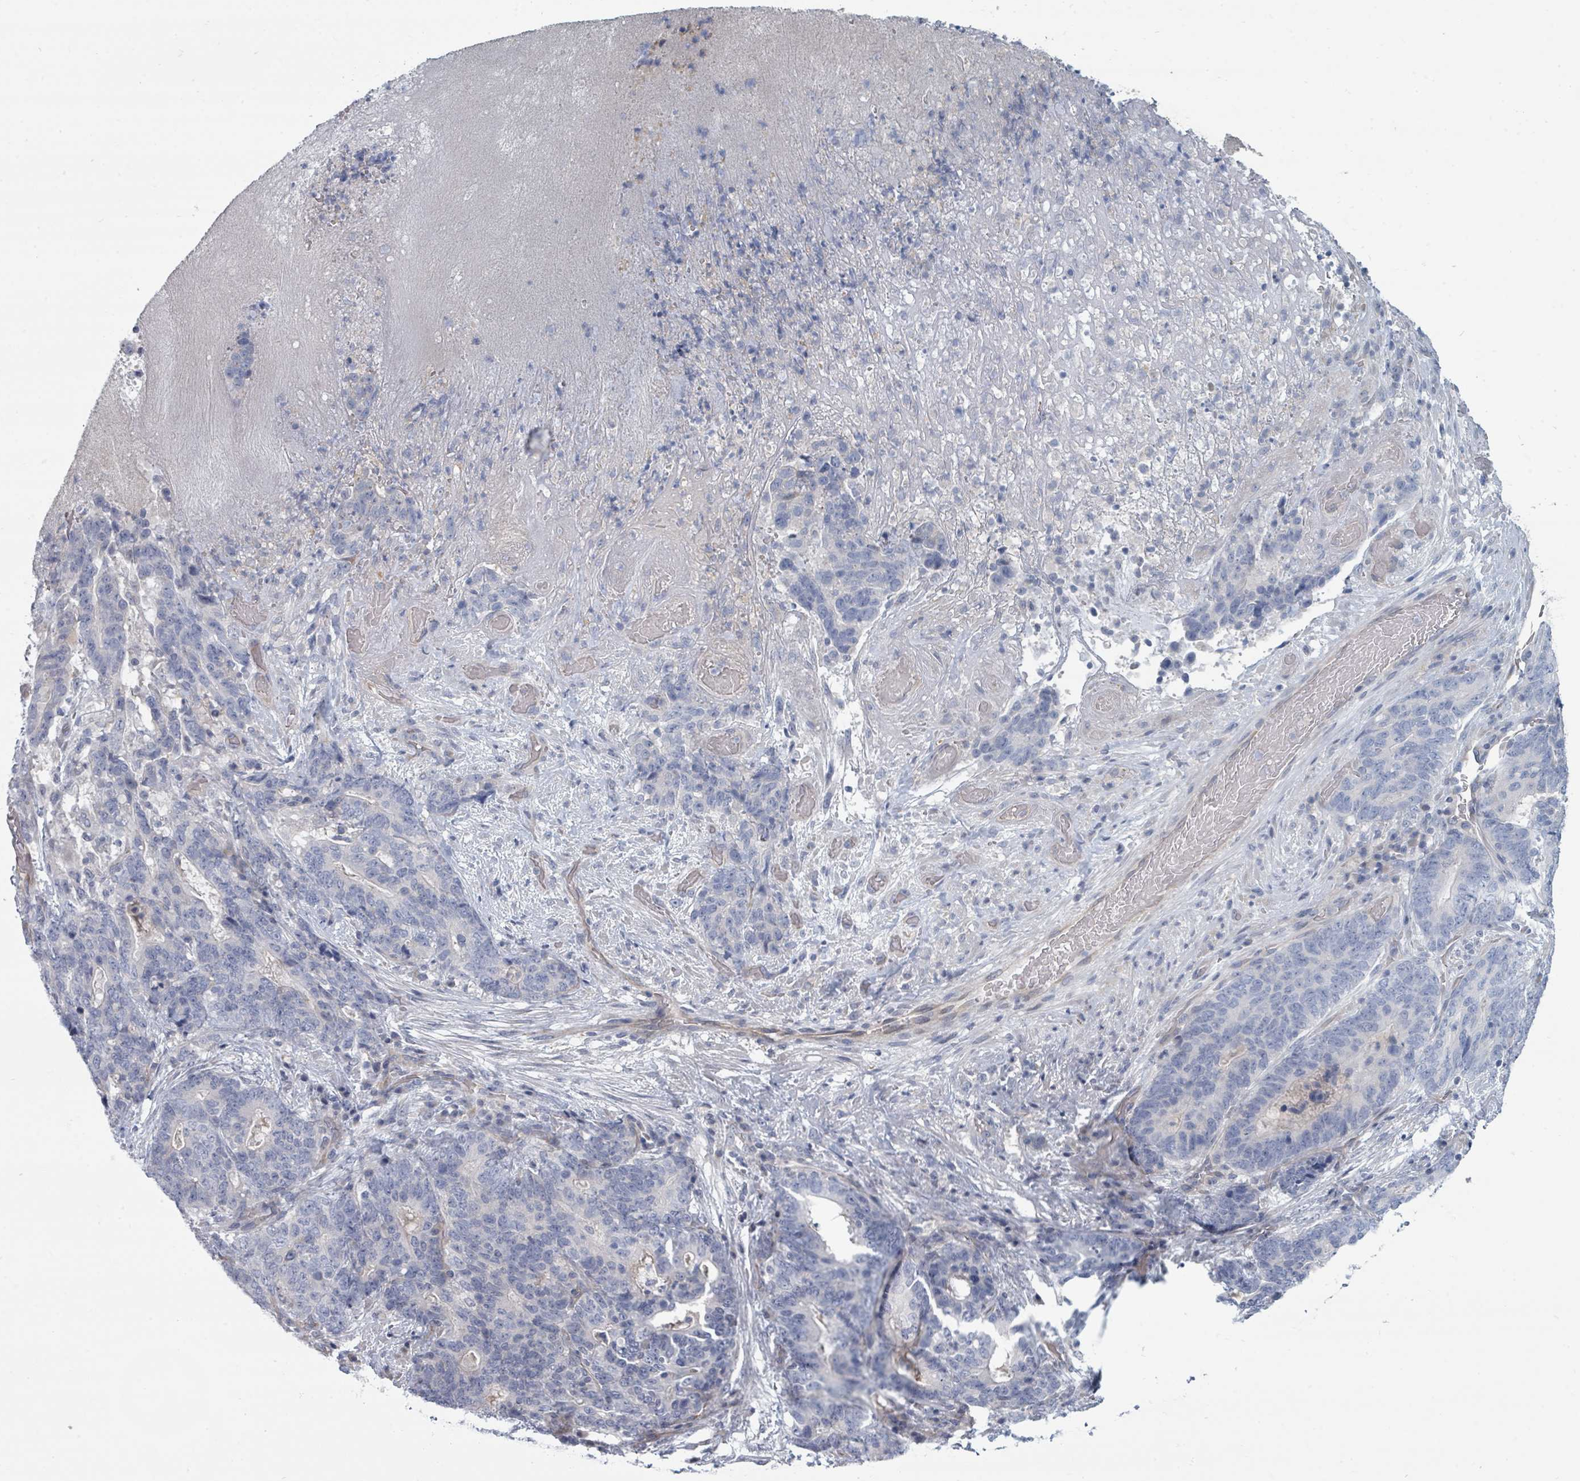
{"staining": {"intensity": "negative", "quantity": "none", "location": "none"}, "tissue": "stomach cancer", "cell_type": "Tumor cells", "image_type": "cancer", "snomed": [{"axis": "morphology", "description": "Normal tissue, NOS"}, {"axis": "morphology", "description": "Adenocarcinoma, NOS"}, {"axis": "topography", "description": "Stomach"}], "caption": "Stomach cancer (adenocarcinoma) stained for a protein using IHC displays no staining tumor cells.", "gene": "SLC25A45", "patient": {"sex": "female", "age": 64}}